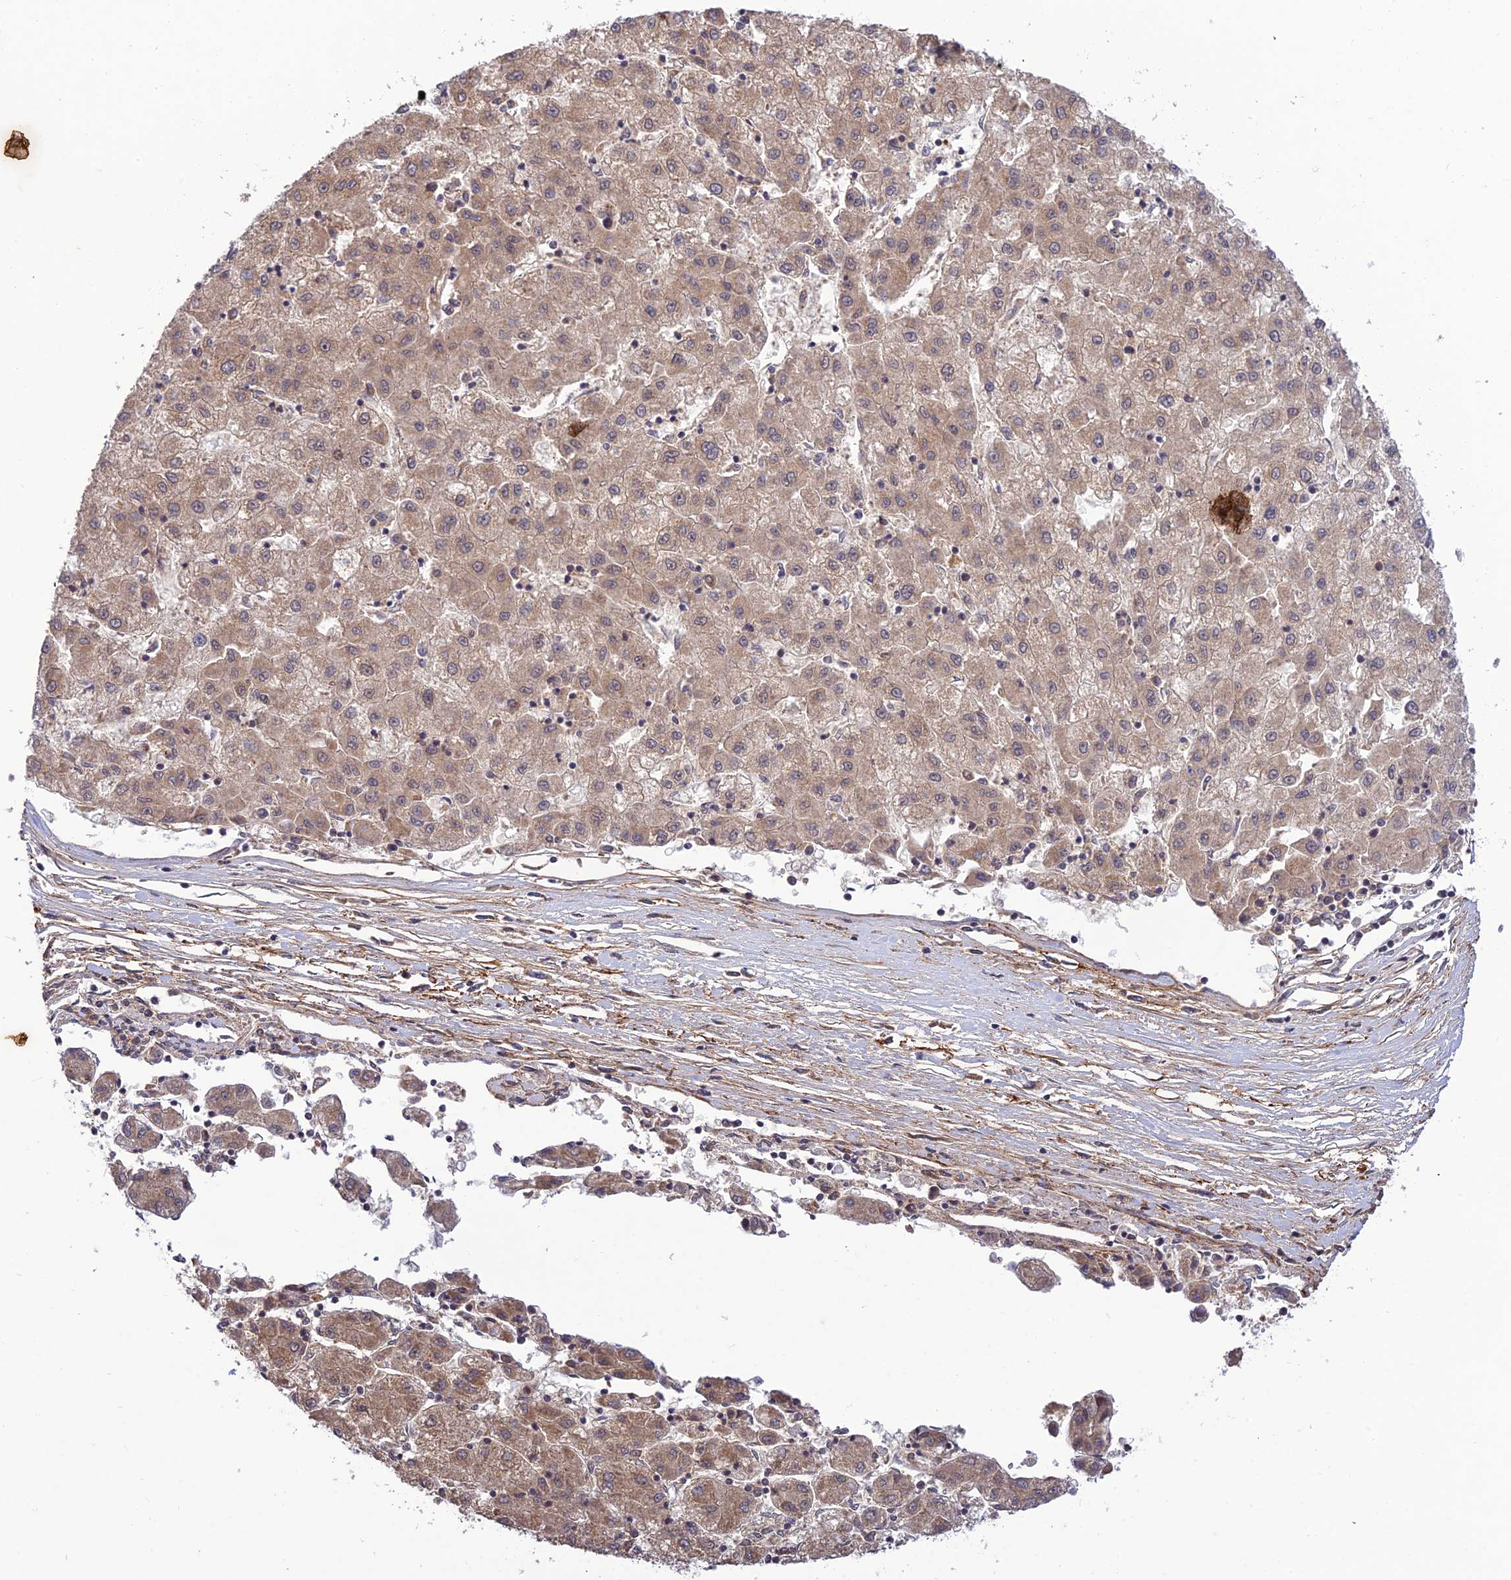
{"staining": {"intensity": "moderate", "quantity": ">75%", "location": "cytoplasmic/membranous"}, "tissue": "liver cancer", "cell_type": "Tumor cells", "image_type": "cancer", "snomed": [{"axis": "morphology", "description": "Carcinoma, Hepatocellular, NOS"}, {"axis": "topography", "description": "Liver"}], "caption": "Human hepatocellular carcinoma (liver) stained with a protein marker demonstrates moderate staining in tumor cells.", "gene": "PLEKHG2", "patient": {"sex": "male", "age": 72}}